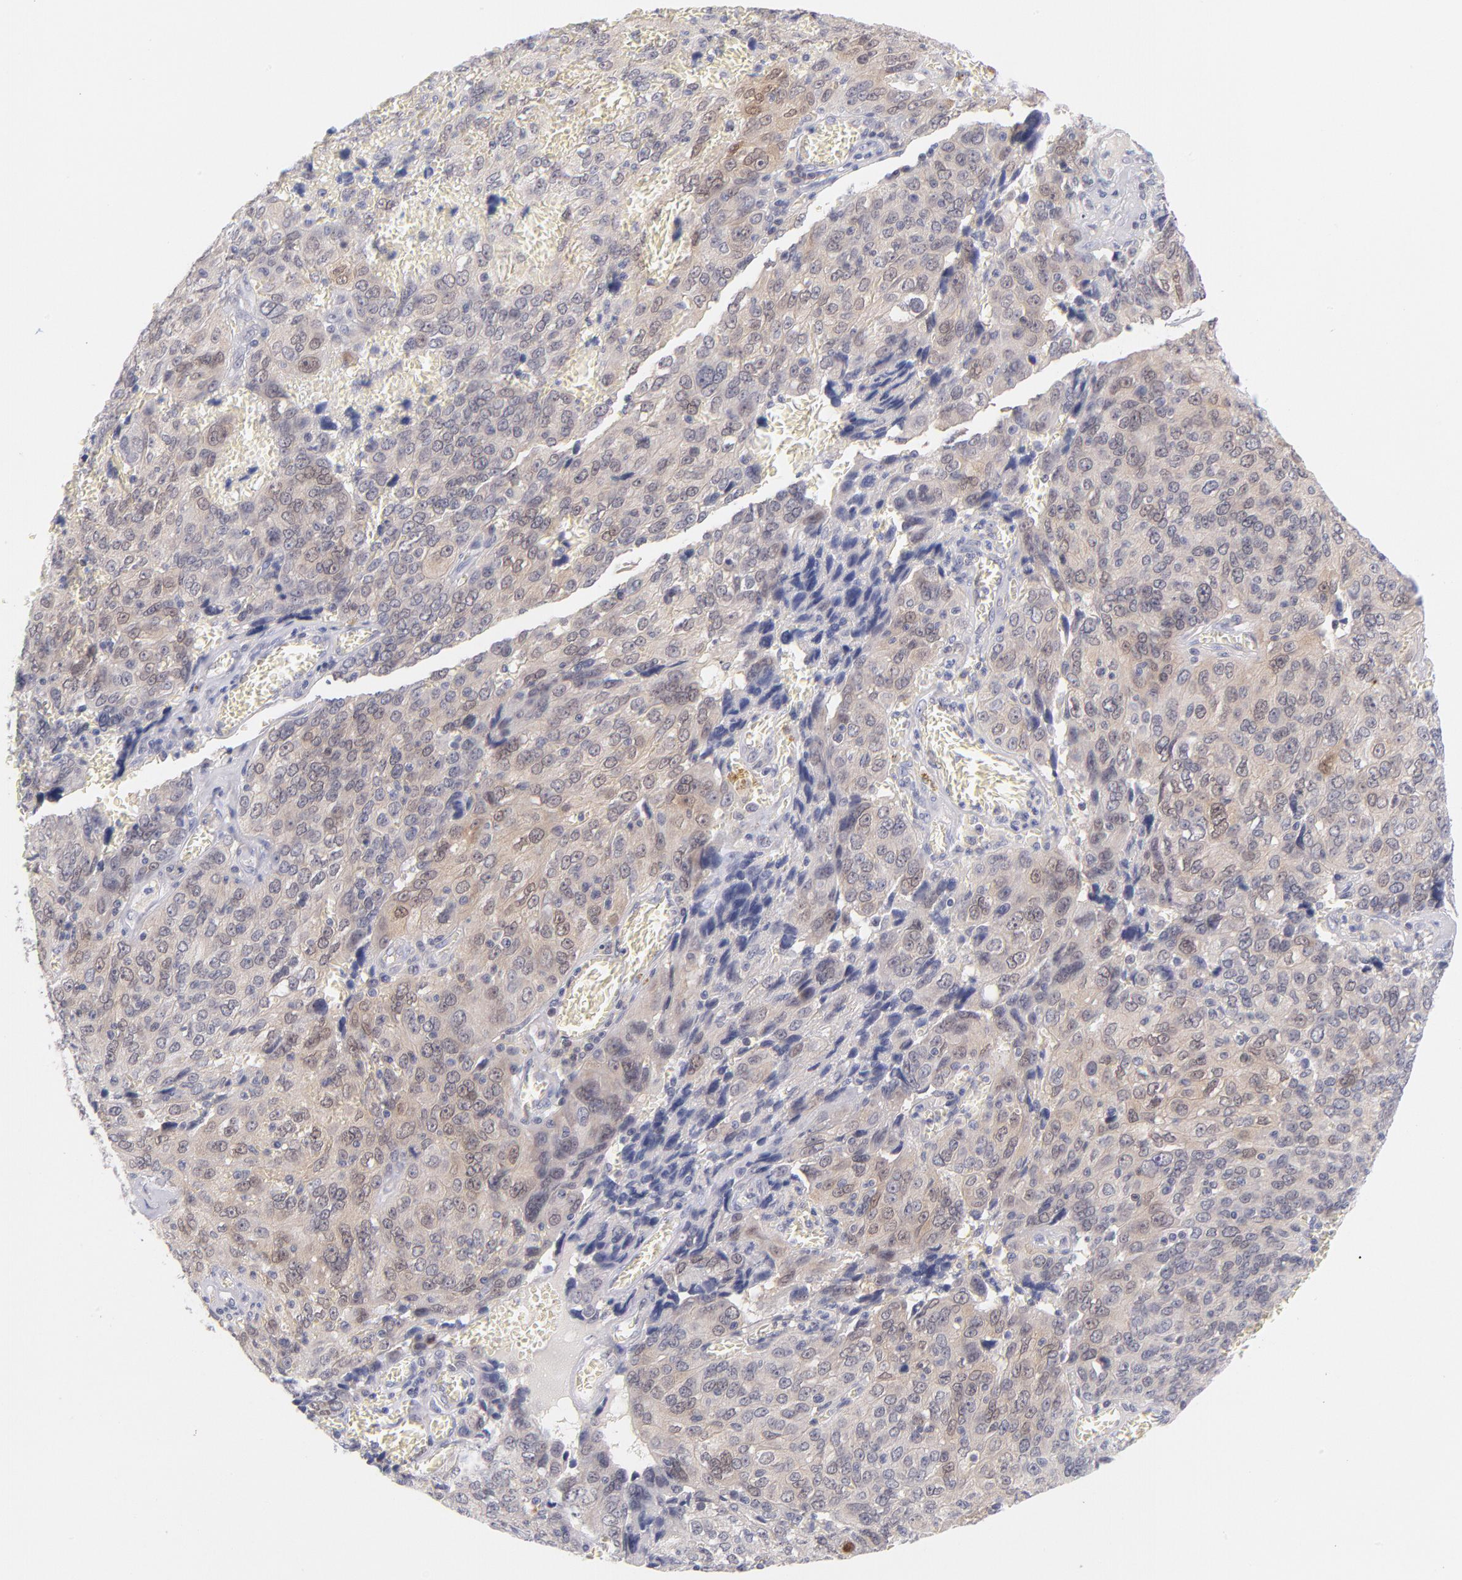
{"staining": {"intensity": "weak", "quantity": "25%-75%", "location": "cytoplasmic/membranous,nuclear"}, "tissue": "ovarian cancer", "cell_type": "Tumor cells", "image_type": "cancer", "snomed": [{"axis": "morphology", "description": "Carcinoma, endometroid"}, {"axis": "topography", "description": "Ovary"}], "caption": "Protein analysis of endometroid carcinoma (ovarian) tissue exhibits weak cytoplasmic/membranous and nuclear positivity in about 25%-75% of tumor cells. (Brightfield microscopy of DAB IHC at high magnification).", "gene": "CASP6", "patient": {"sex": "female", "age": 75}}